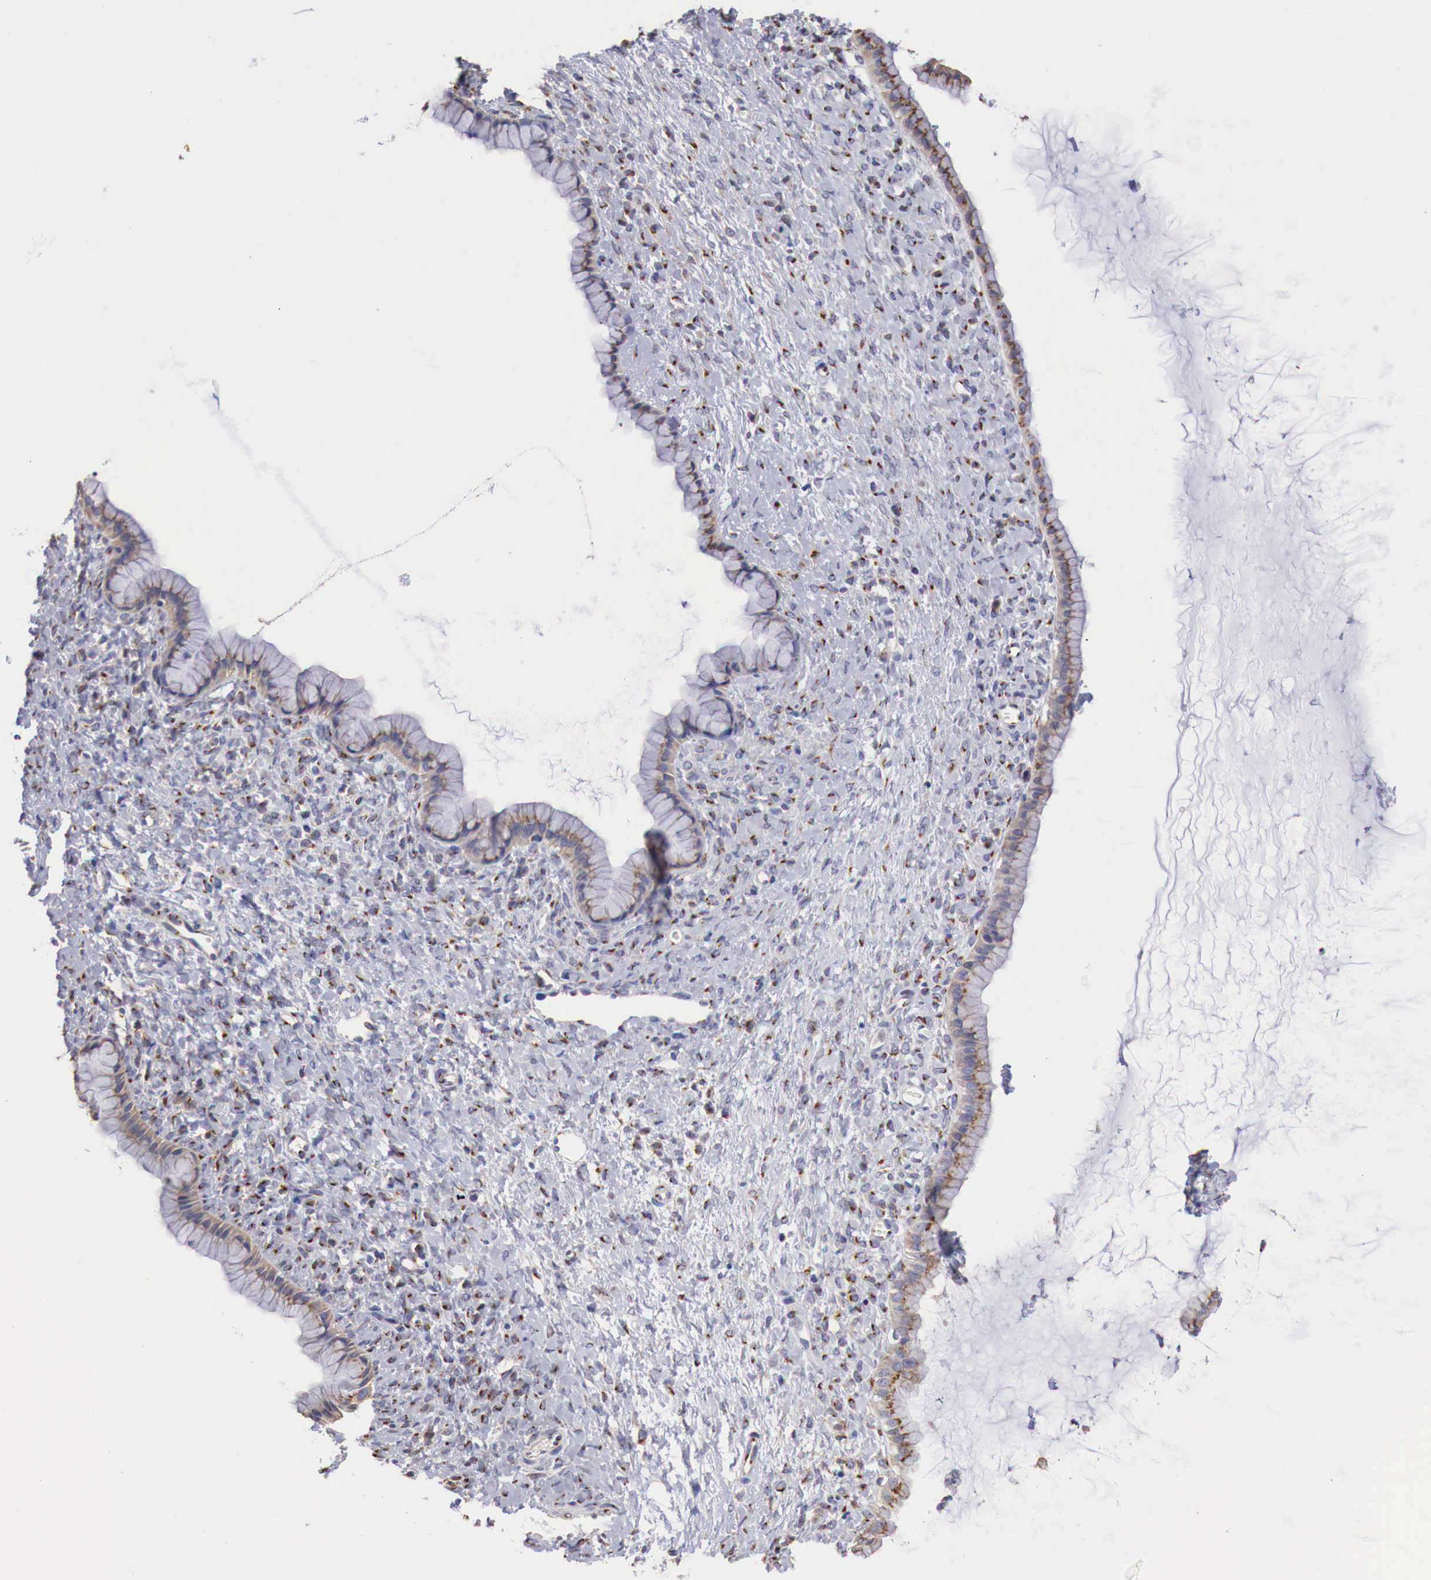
{"staining": {"intensity": "weak", "quantity": "25%-75%", "location": "cytoplasmic/membranous"}, "tissue": "ovarian cancer", "cell_type": "Tumor cells", "image_type": "cancer", "snomed": [{"axis": "morphology", "description": "Cystadenocarcinoma, mucinous, NOS"}, {"axis": "topography", "description": "Ovary"}], "caption": "A photomicrograph of ovarian cancer stained for a protein displays weak cytoplasmic/membranous brown staining in tumor cells.", "gene": "SYAP1", "patient": {"sex": "female", "age": 25}}